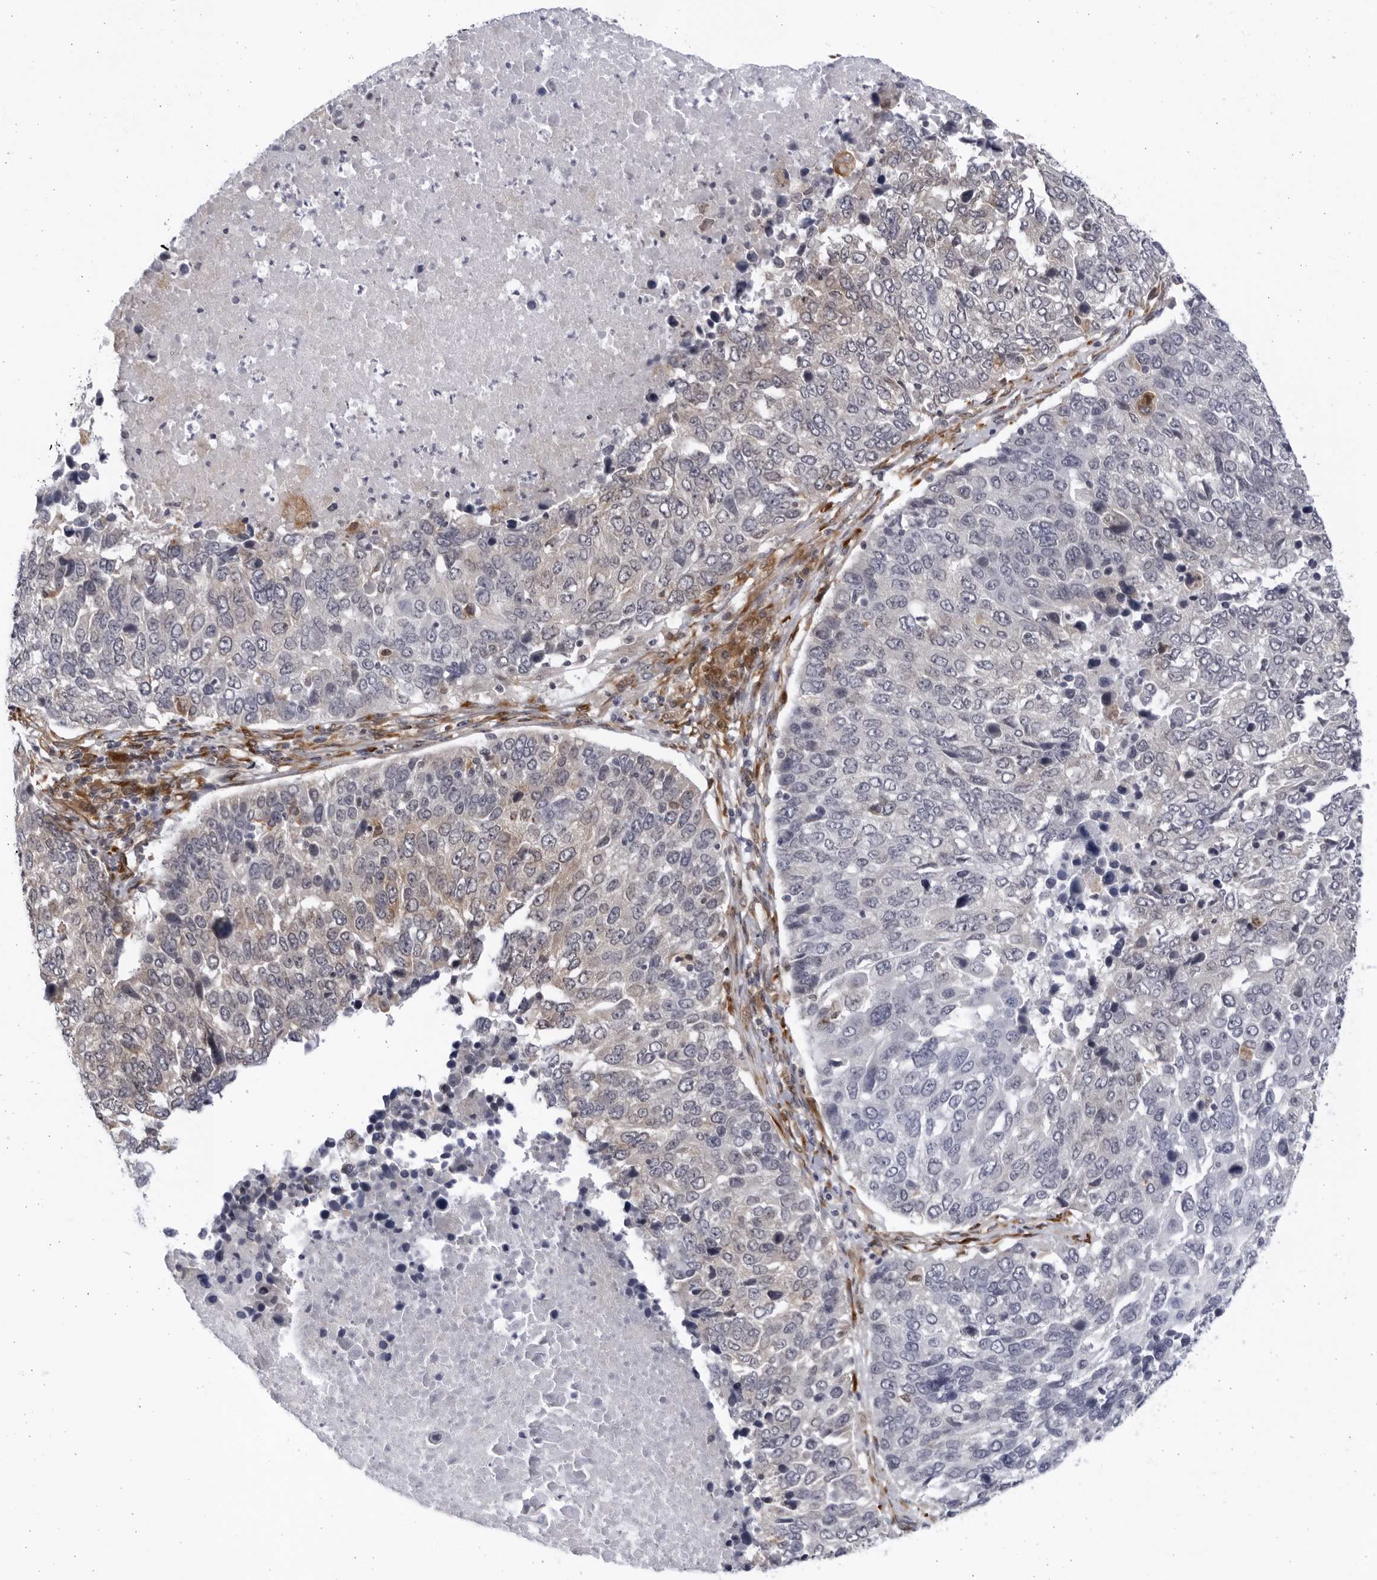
{"staining": {"intensity": "negative", "quantity": "none", "location": "none"}, "tissue": "lung cancer", "cell_type": "Tumor cells", "image_type": "cancer", "snomed": [{"axis": "morphology", "description": "Squamous cell carcinoma, NOS"}, {"axis": "topography", "description": "Lung"}], "caption": "Histopathology image shows no significant protein positivity in tumor cells of squamous cell carcinoma (lung). (DAB immunohistochemistry with hematoxylin counter stain).", "gene": "BMP2K", "patient": {"sex": "male", "age": 66}}